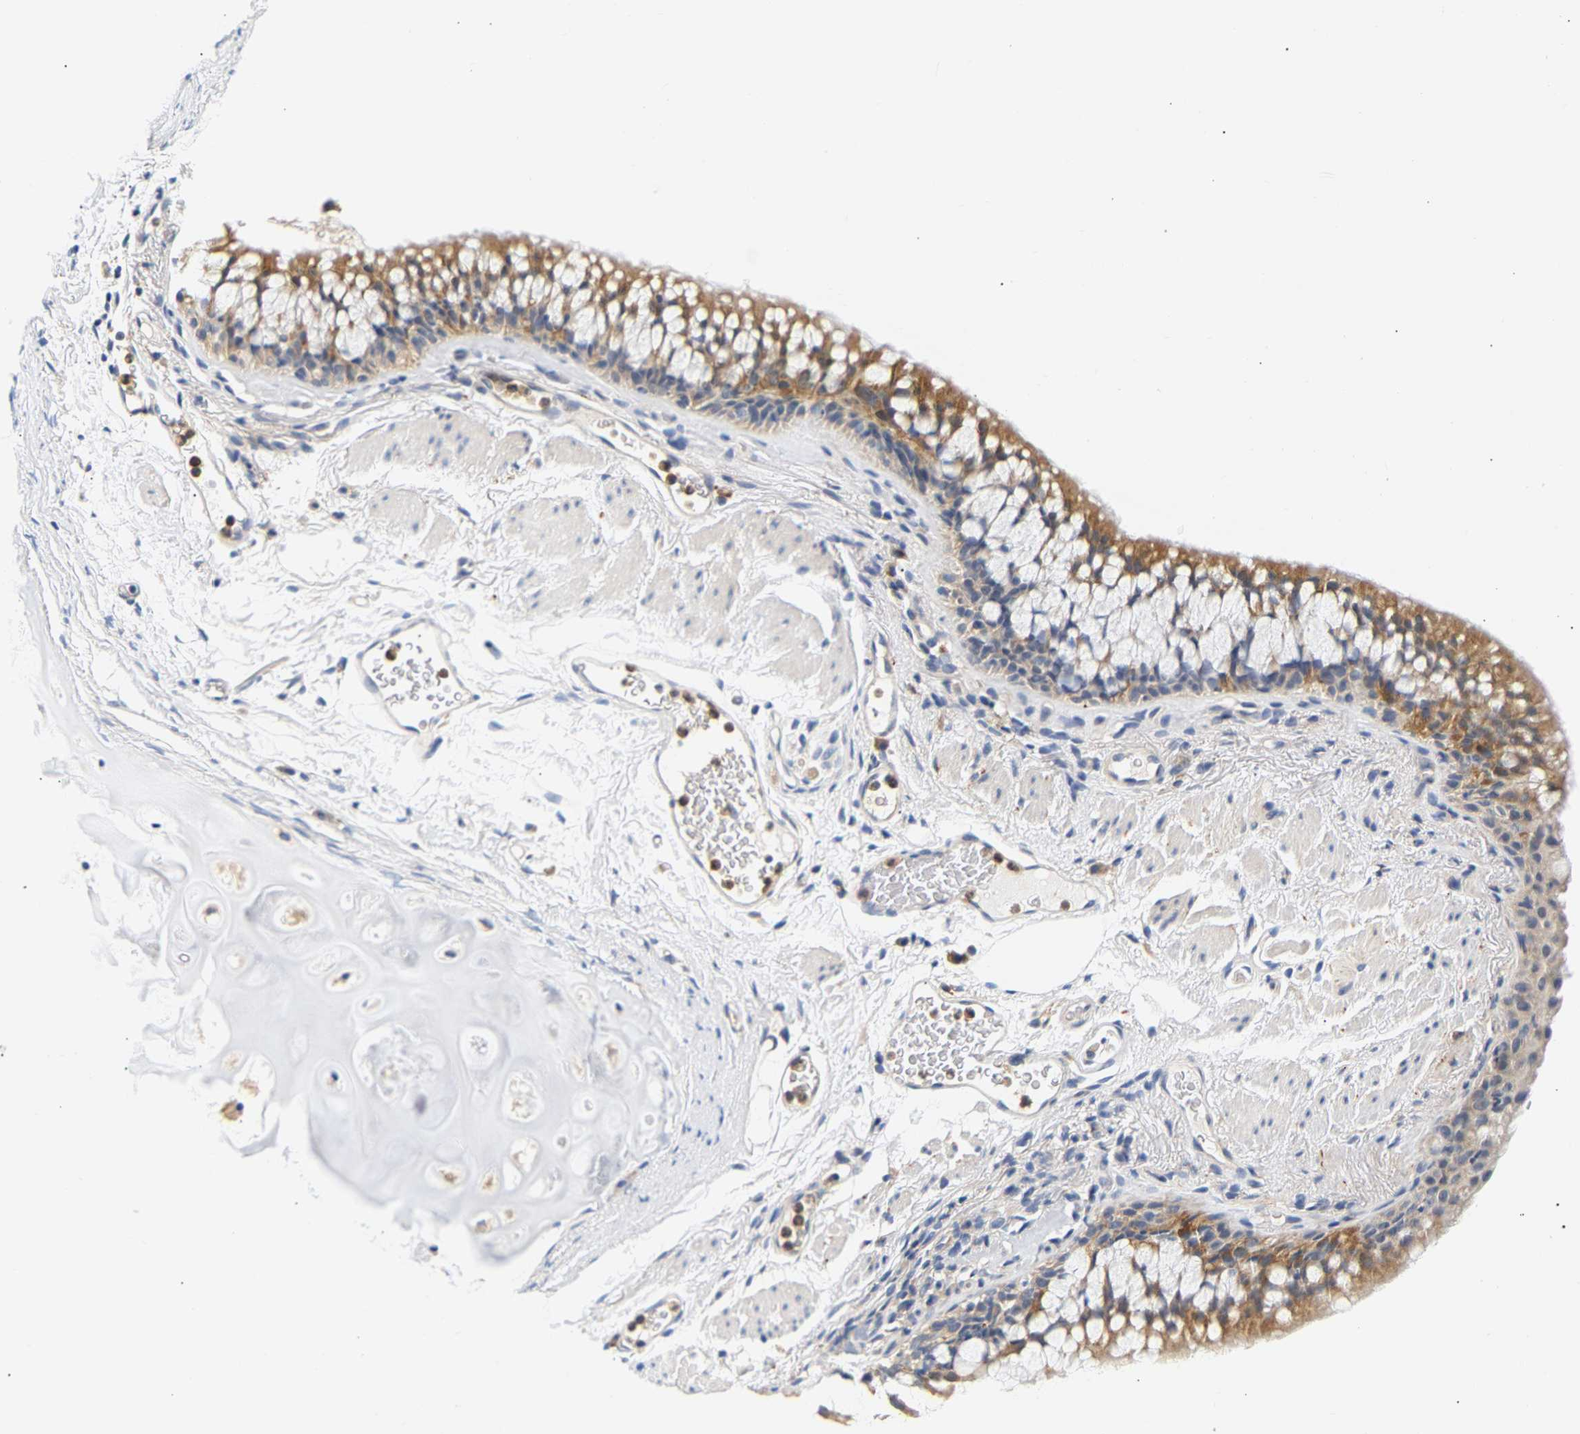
{"staining": {"intensity": "moderate", "quantity": ">75%", "location": "cytoplasmic/membranous"}, "tissue": "bronchus", "cell_type": "Respiratory epithelial cells", "image_type": "normal", "snomed": [{"axis": "morphology", "description": "Normal tissue, NOS"}, {"axis": "topography", "description": "Cartilage tissue"}, {"axis": "topography", "description": "Bronchus"}], "caption": "A brown stain shows moderate cytoplasmic/membranous staining of a protein in respiratory epithelial cells of normal bronchus. The protein is shown in brown color, while the nuclei are stained blue.", "gene": "PPID", "patient": {"sex": "female", "age": 53}}